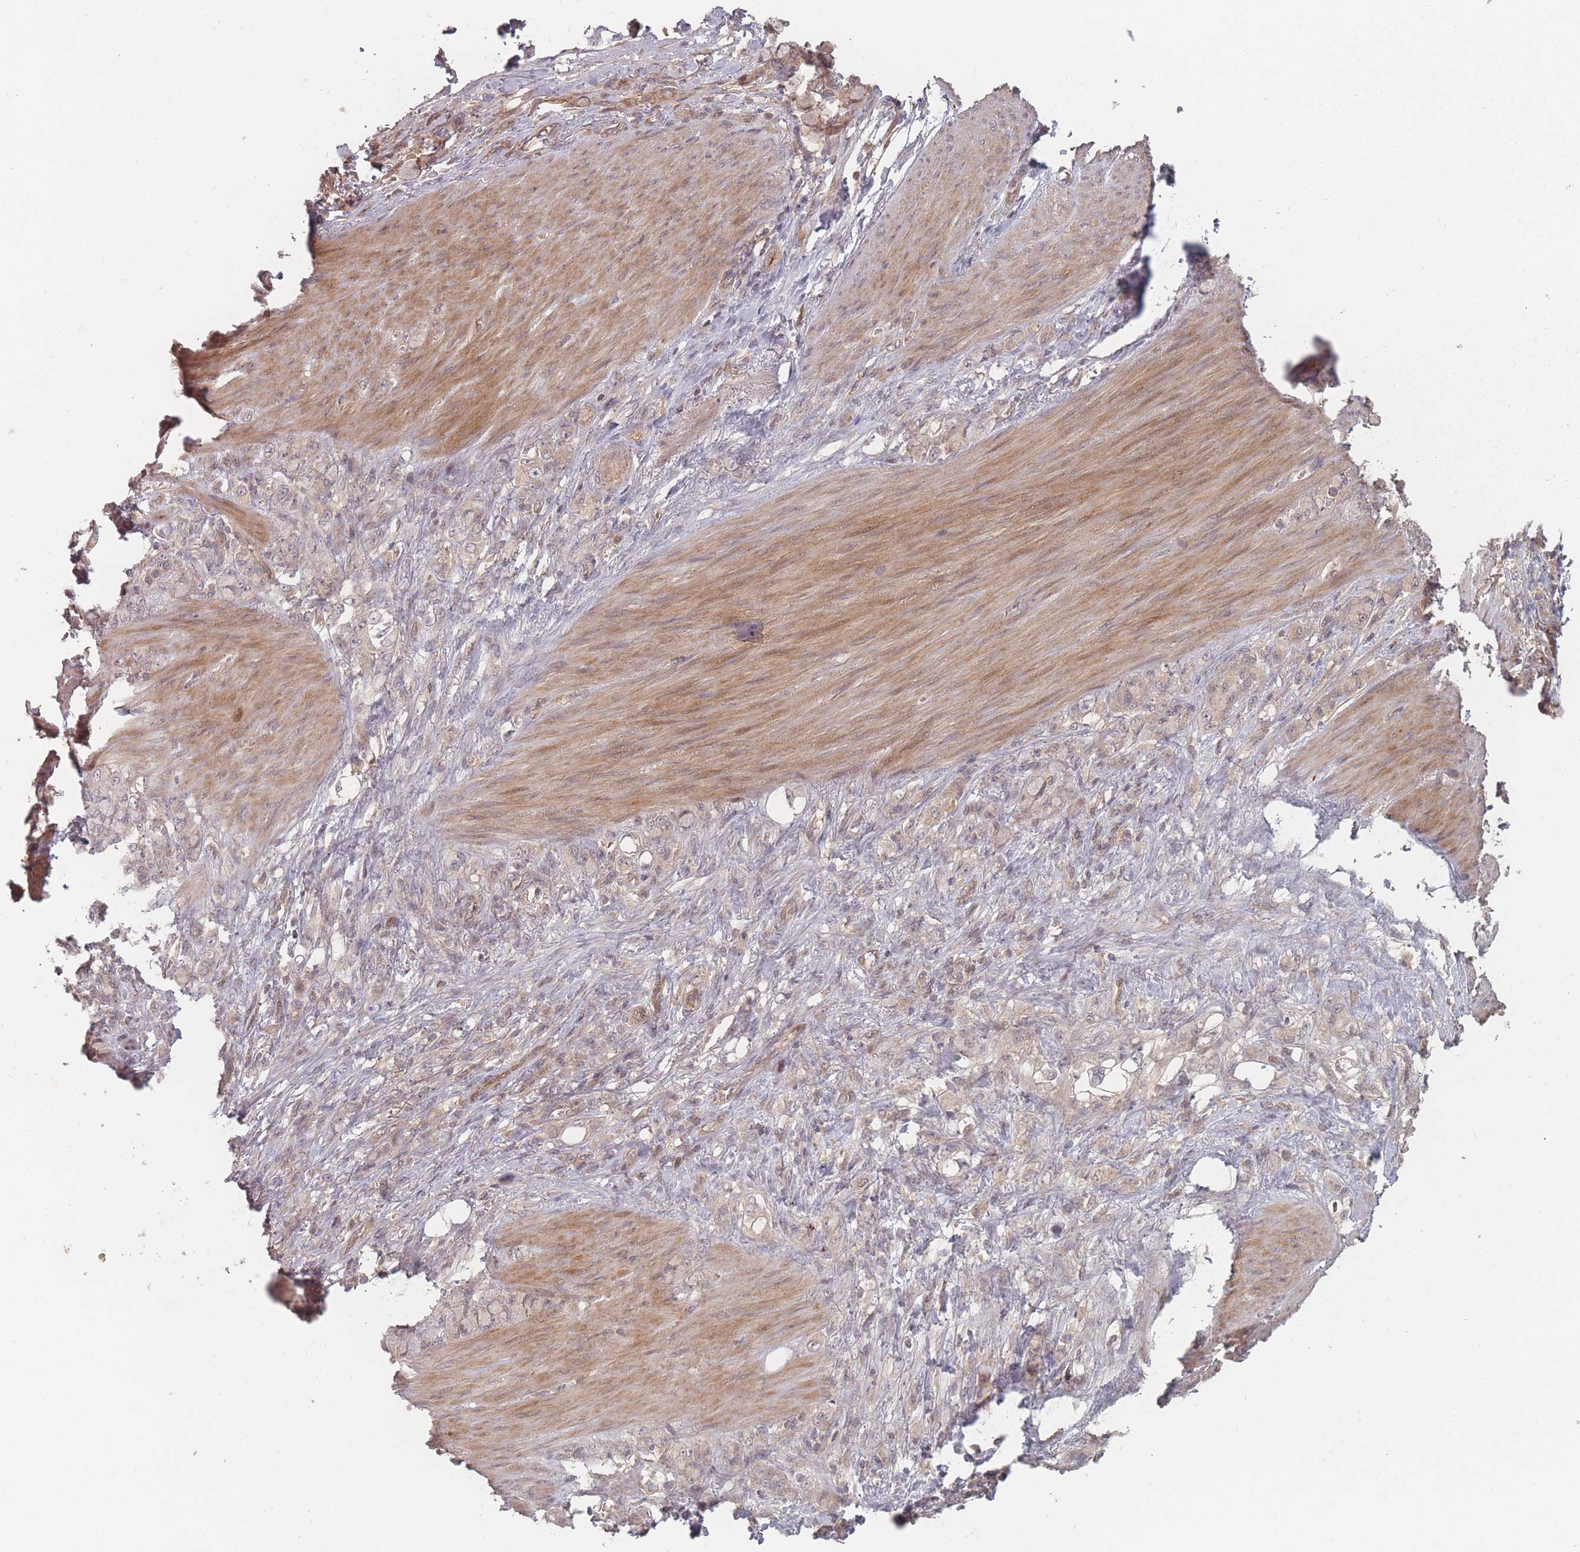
{"staining": {"intensity": "negative", "quantity": "none", "location": "none"}, "tissue": "stomach cancer", "cell_type": "Tumor cells", "image_type": "cancer", "snomed": [{"axis": "morphology", "description": "Normal tissue, NOS"}, {"axis": "morphology", "description": "Adenocarcinoma, NOS"}, {"axis": "topography", "description": "Stomach"}], "caption": "Tumor cells are negative for brown protein staining in stomach cancer.", "gene": "HAGH", "patient": {"sex": "female", "age": 79}}